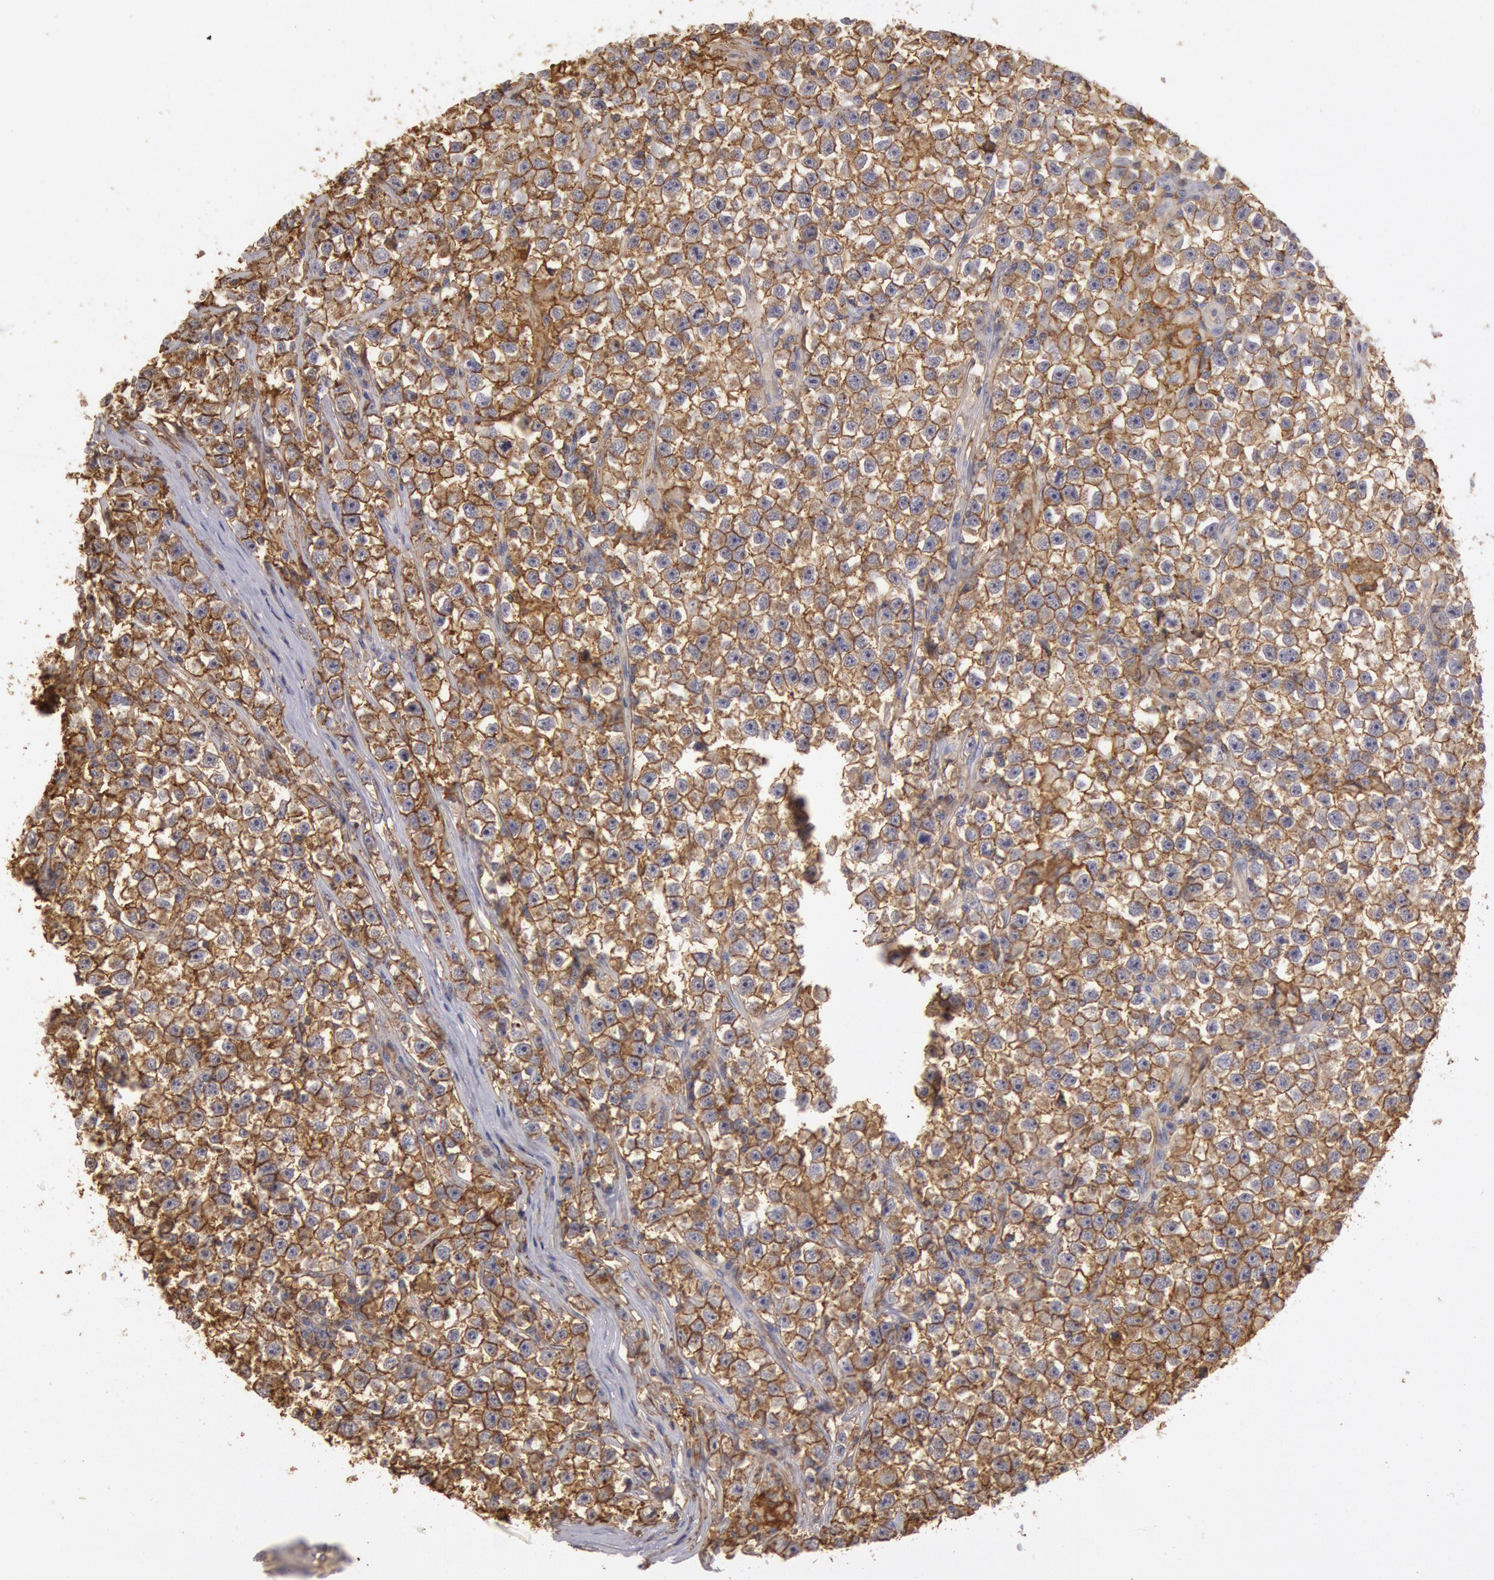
{"staining": {"intensity": "strong", "quantity": ">75%", "location": "cytoplasmic/membranous"}, "tissue": "testis cancer", "cell_type": "Tumor cells", "image_type": "cancer", "snomed": [{"axis": "morphology", "description": "Seminoma, NOS"}, {"axis": "topography", "description": "Testis"}], "caption": "Testis cancer (seminoma) stained with a brown dye displays strong cytoplasmic/membranous positive expression in about >75% of tumor cells.", "gene": "SNAP23", "patient": {"sex": "male", "age": 33}}